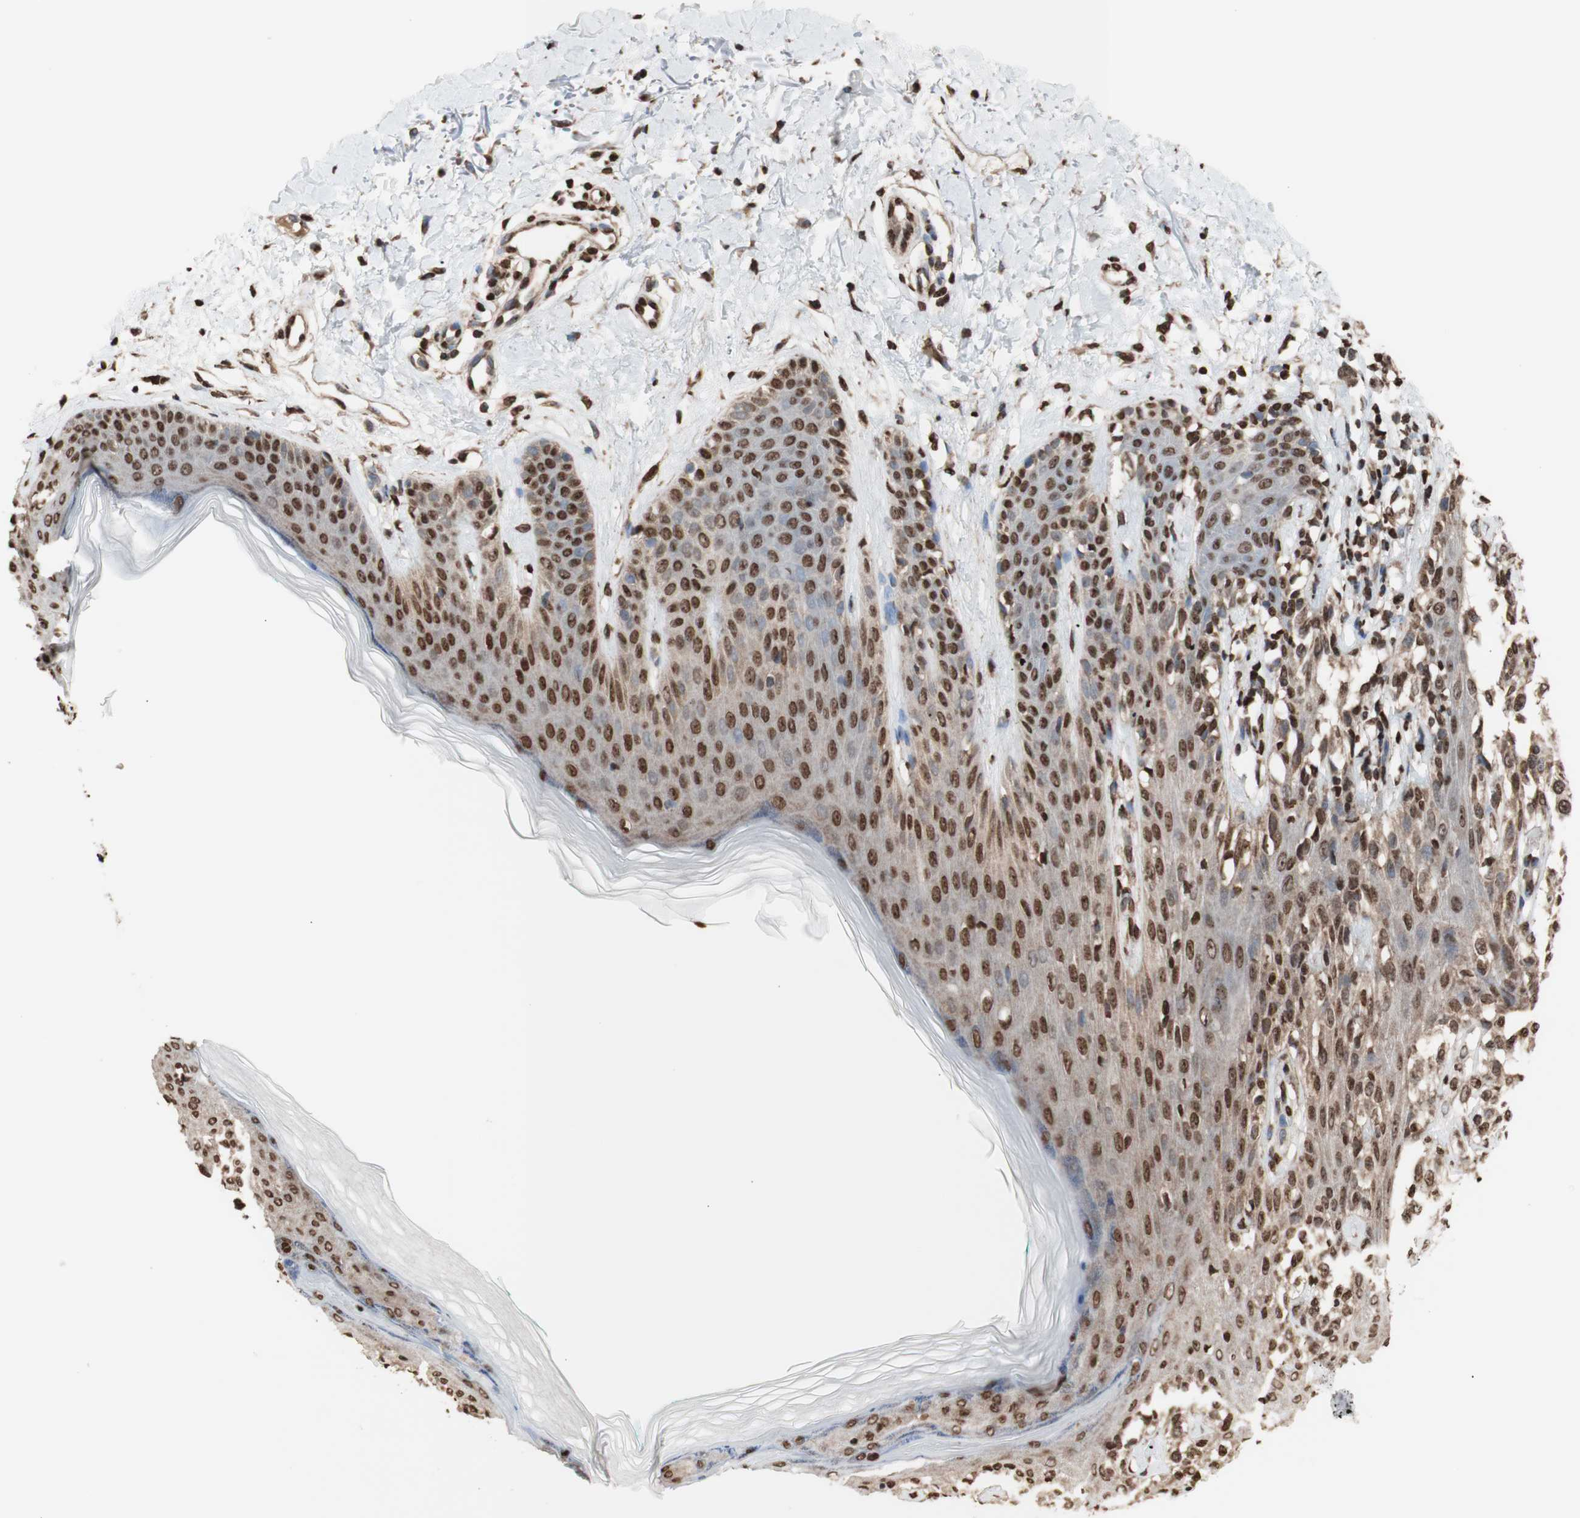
{"staining": {"intensity": "moderate", "quantity": ">75%", "location": "cytoplasmic/membranous,nuclear"}, "tissue": "melanoma", "cell_type": "Tumor cells", "image_type": "cancer", "snomed": [{"axis": "morphology", "description": "Malignant melanoma, NOS"}, {"axis": "topography", "description": "Skin"}], "caption": "Melanoma tissue reveals moderate cytoplasmic/membranous and nuclear positivity in approximately >75% of tumor cells, visualized by immunohistochemistry.", "gene": "SNAI2", "patient": {"sex": "female", "age": 46}}